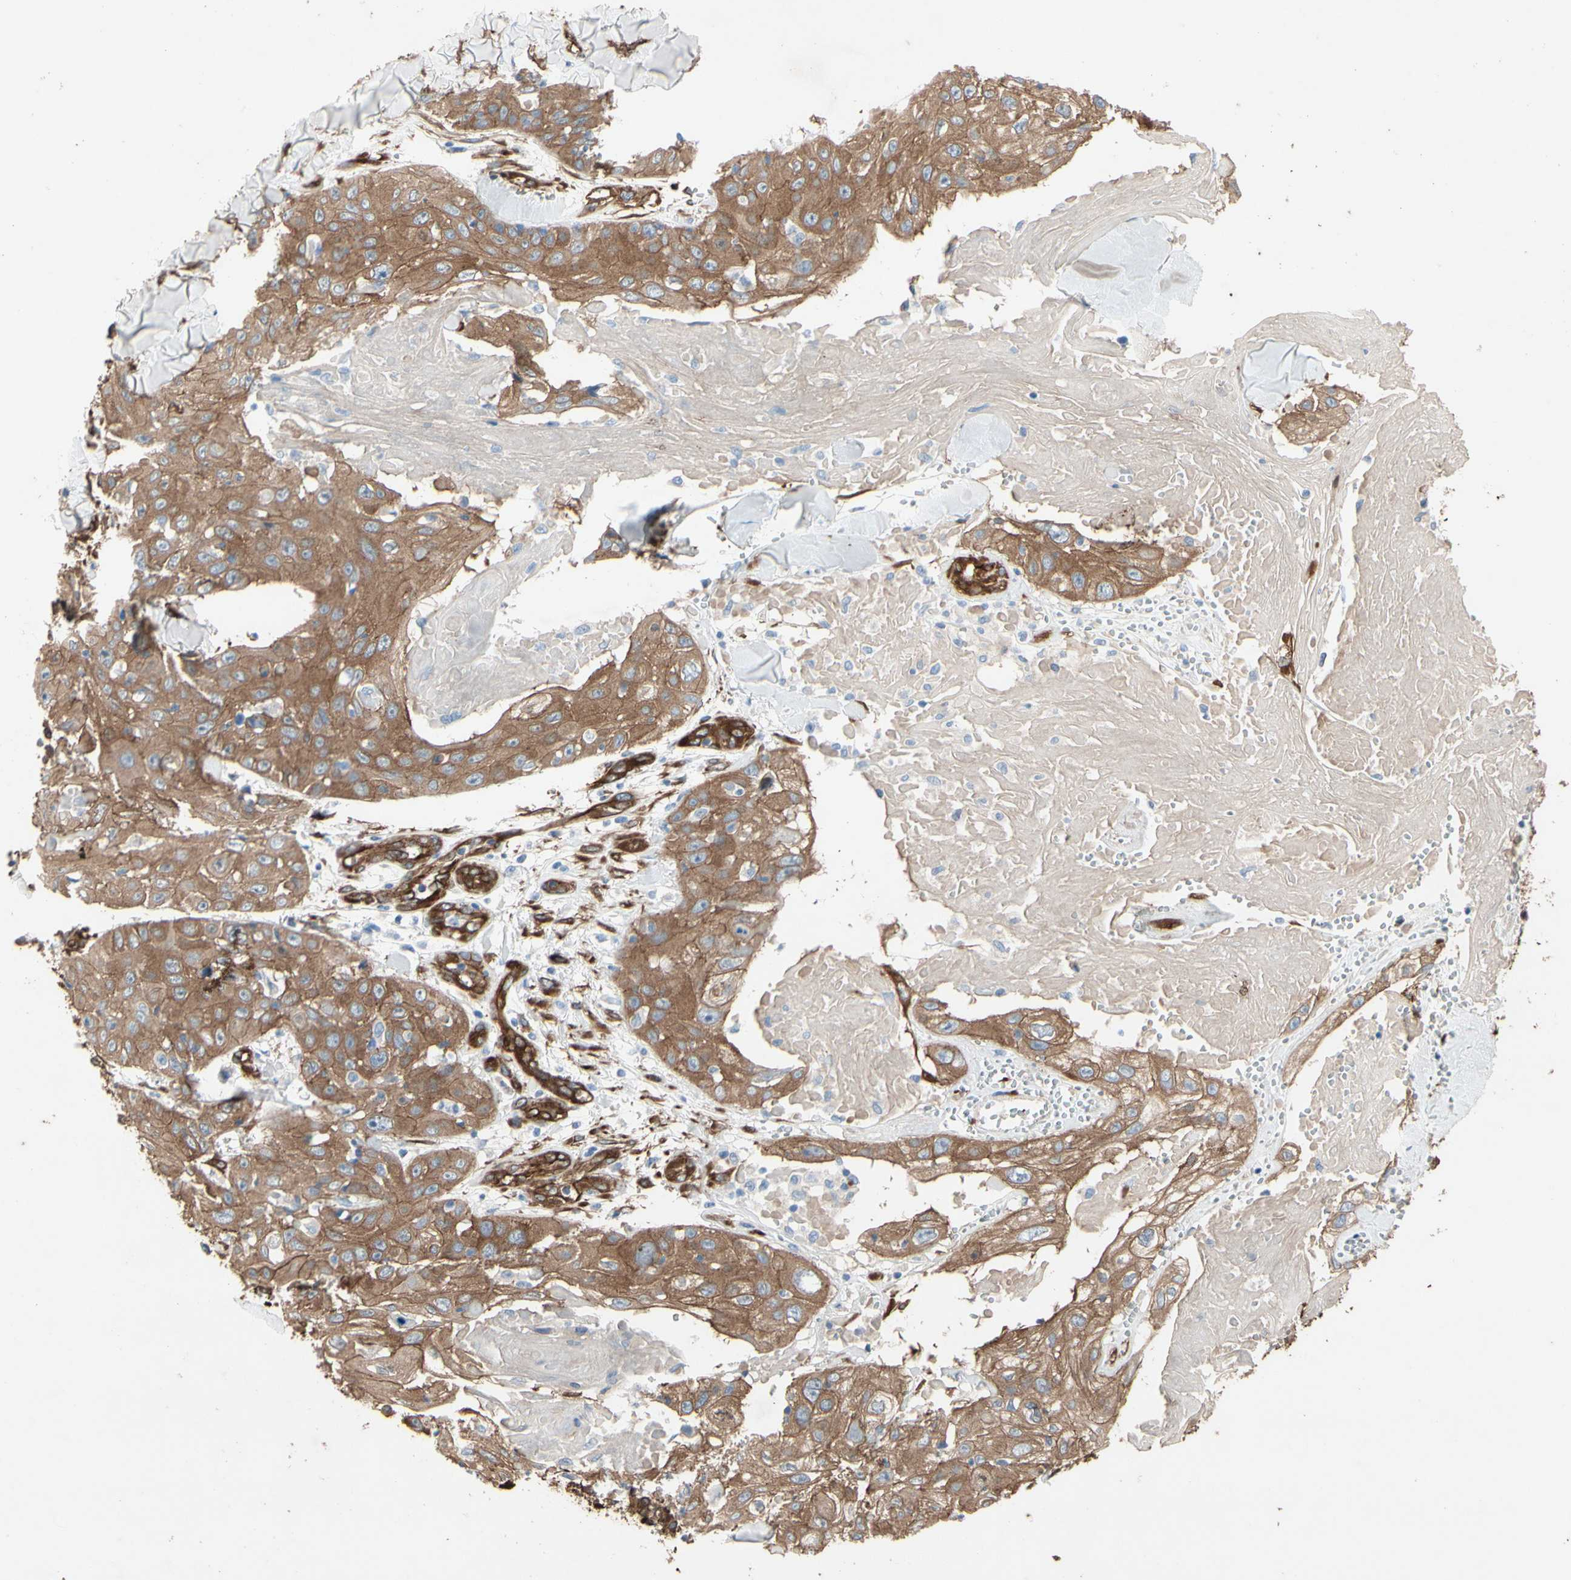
{"staining": {"intensity": "moderate", "quantity": ">75%", "location": "cytoplasmic/membranous"}, "tissue": "skin cancer", "cell_type": "Tumor cells", "image_type": "cancer", "snomed": [{"axis": "morphology", "description": "Squamous cell carcinoma, NOS"}, {"axis": "topography", "description": "Skin"}], "caption": "Tumor cells demonstrate medium levels of moderate cytoplasmic/membranous expression in approximately >75% of cells in skin cancer (squamous cell carcinoma).", "gene": "CTTNBP2", "patient": {"sex": "male", "age": 86}}